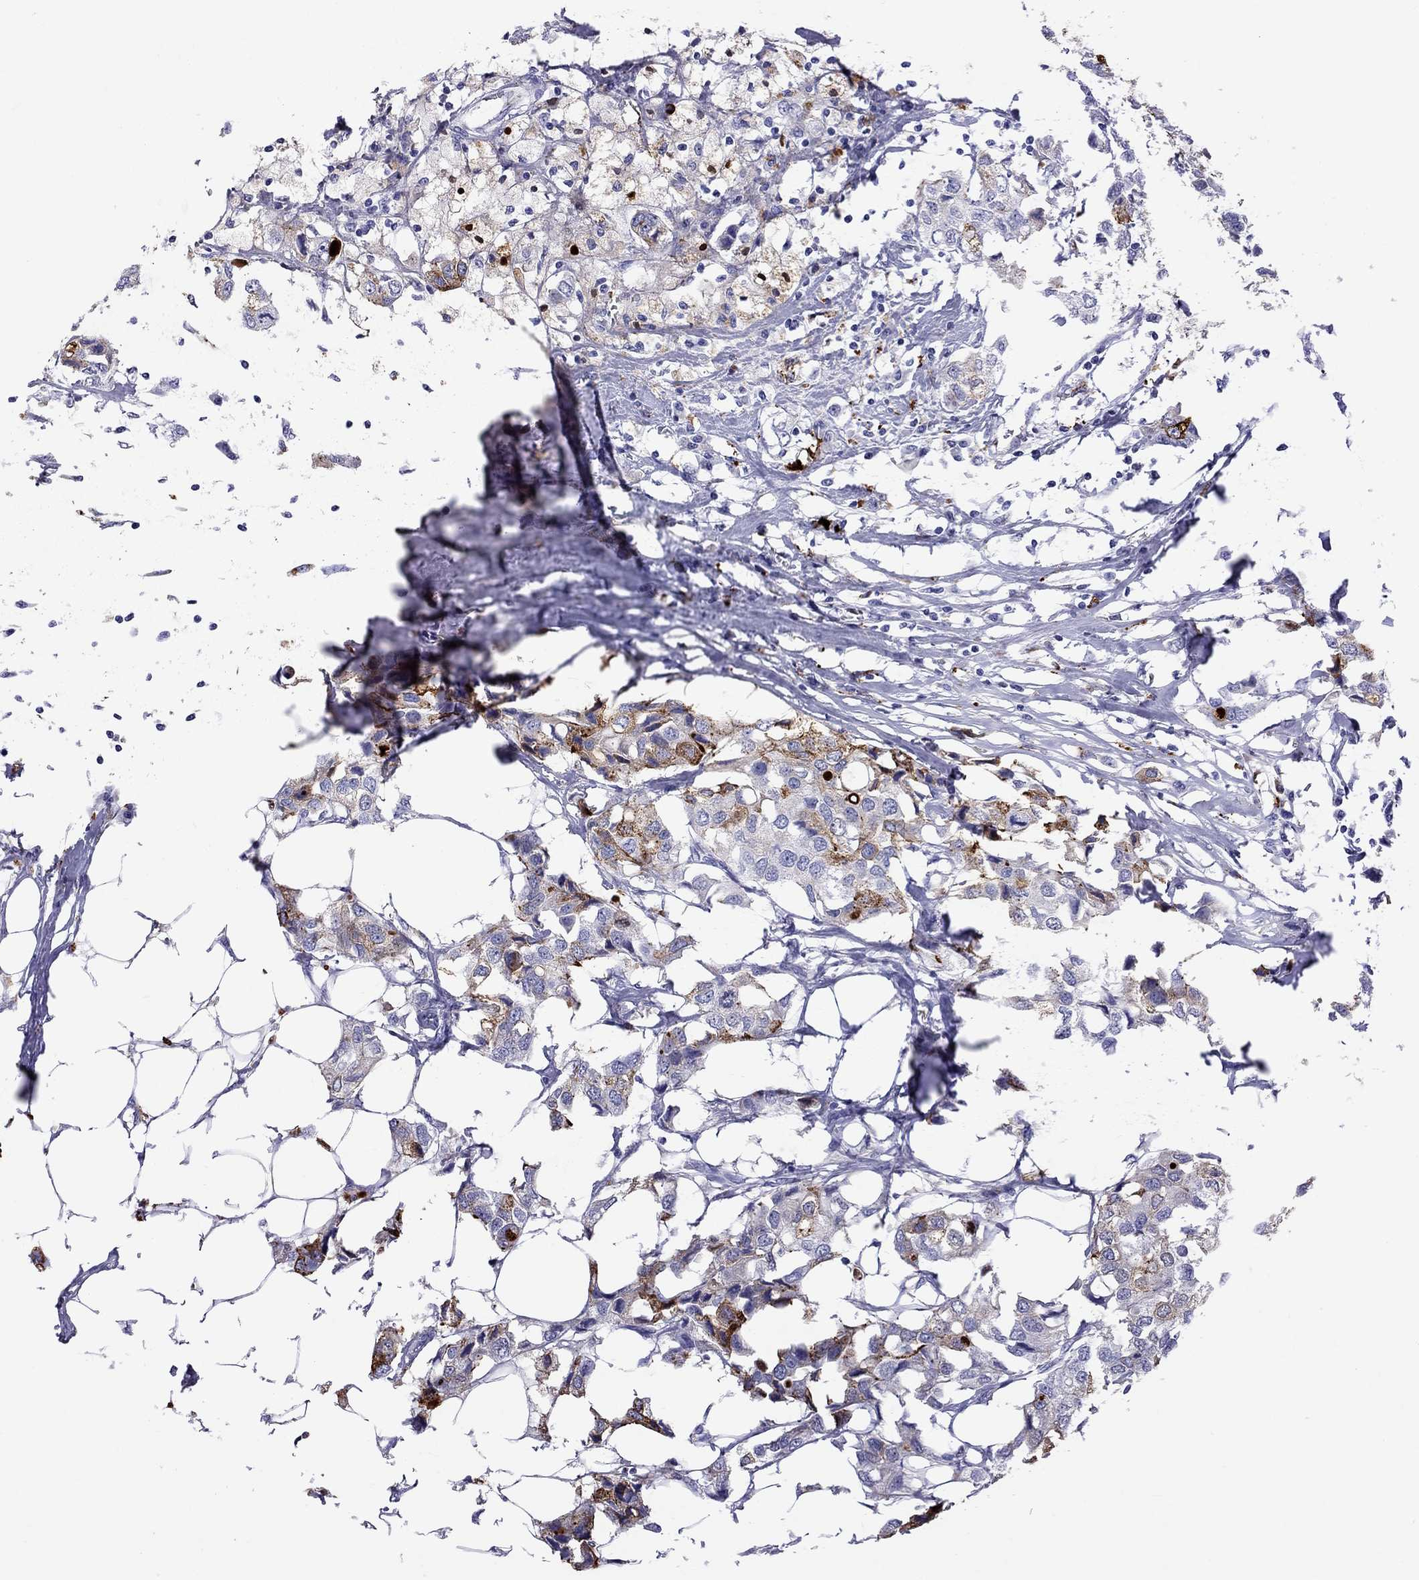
{"staining": {"intensity": "moderate", "quantity": "<25%", "location": "cytoplasmic/membranous"}, "tissue": "breast cancer", "cell_type": "Tumor cells", "image_type": "cancer", "snomed": [{"axis": "morphology", "description": "Duct carcinoma"}, {"axis": "topography", "description": "Breast"}], "caption": "IHC of human breast intraductal carcinoma demonstrates low levels of moderate cytoplasmic/membranous expression in approximately <25% of tumor cells.", "gene": "SERPINA3", "patient": {"sex": "female", "age": 80}}